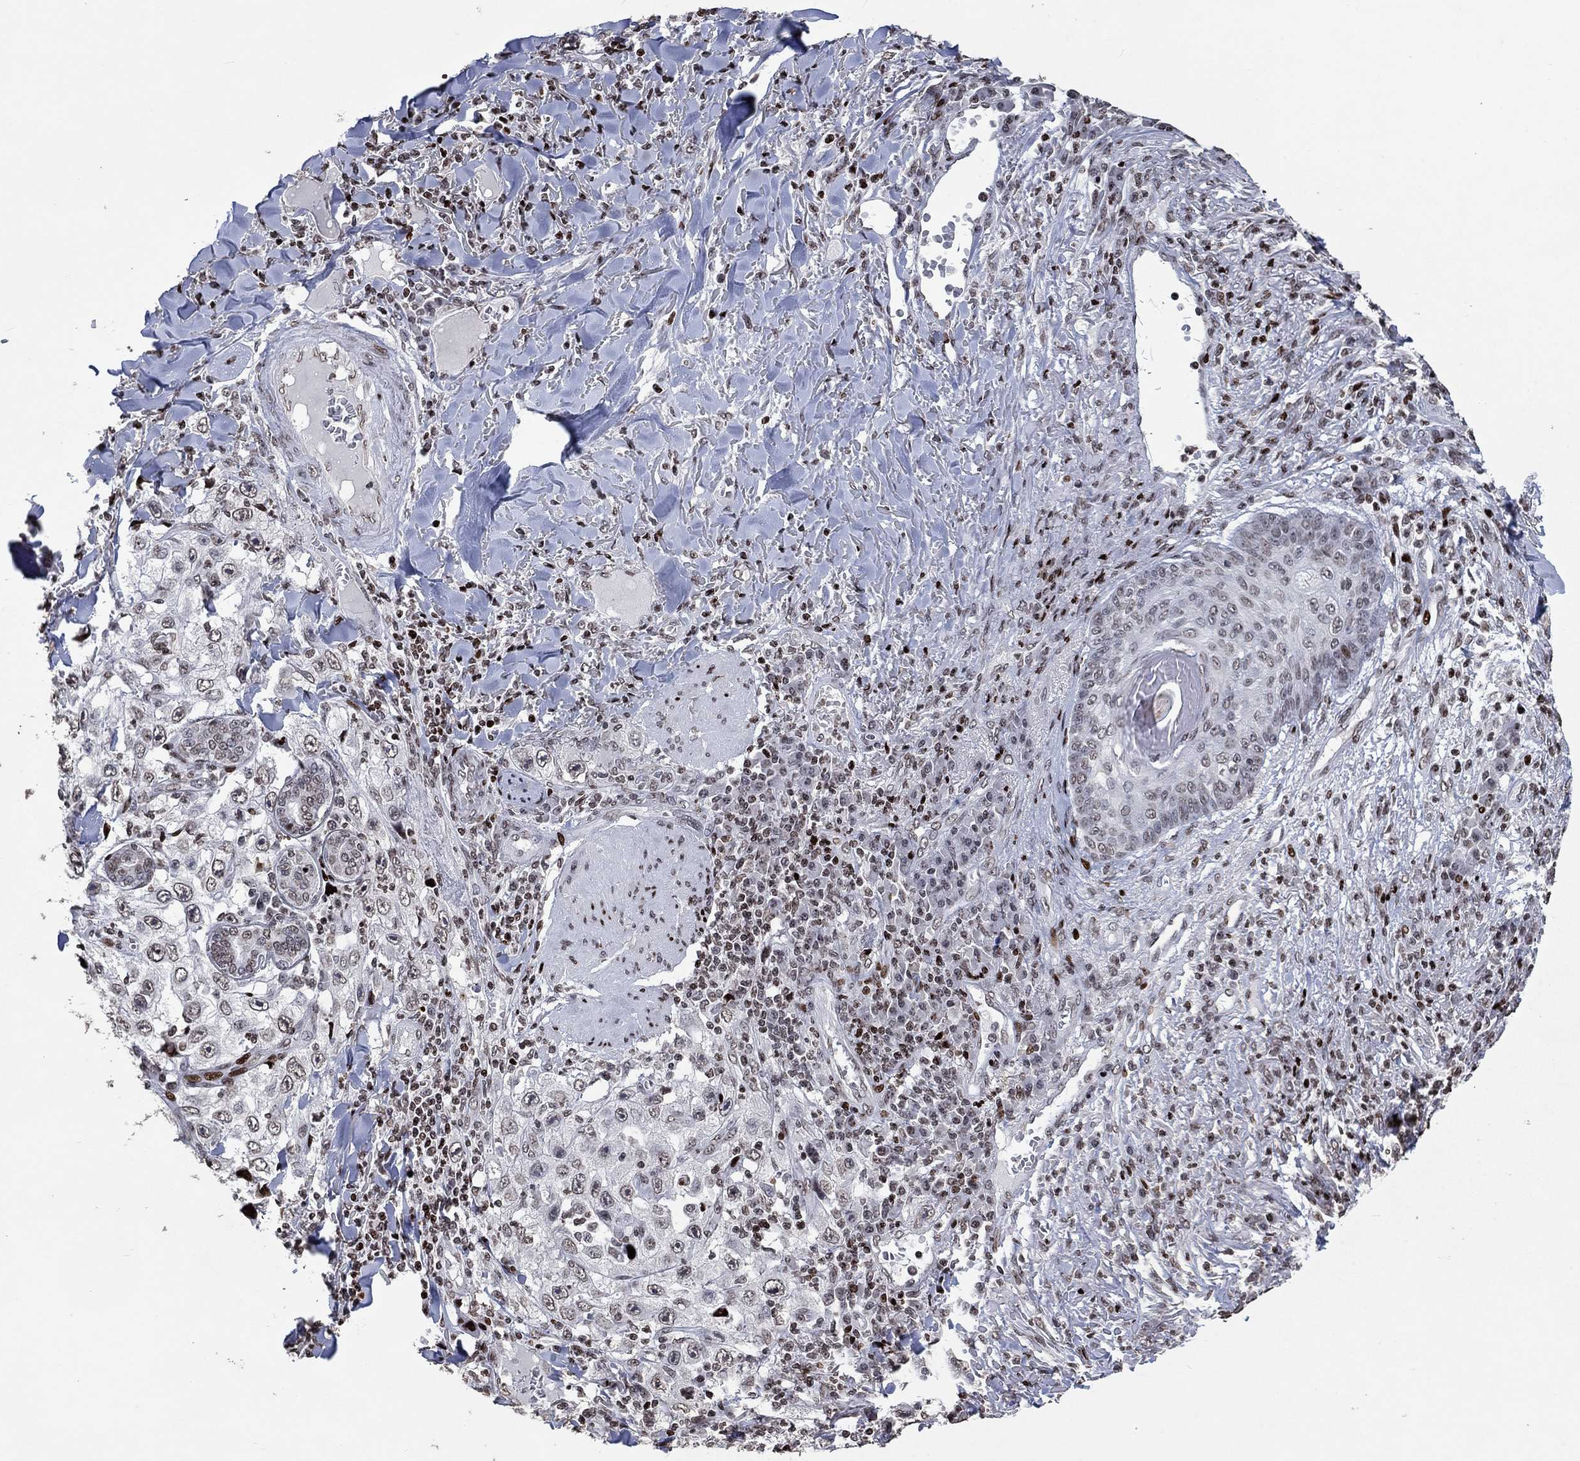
{"staining": {"intensity": "weak", "quantity": "<25%", "location": "nuclear"}, "tissue": "skin cancer", "cell_type": "Tumor cells", "image_type": "cancer", "snomed": [{"axis": "morphology", "description": "Squamous cell carcinoma, NOS"}, {"axis": "topography", "description": "Skin"}], "caption": "Squamous cell carcinoma (skin) was stained to show a protein in brown. There is no significant positivity in tumor cells.", "gene": "SRSF3", "patient": {"sex": "male", "age": 82}}